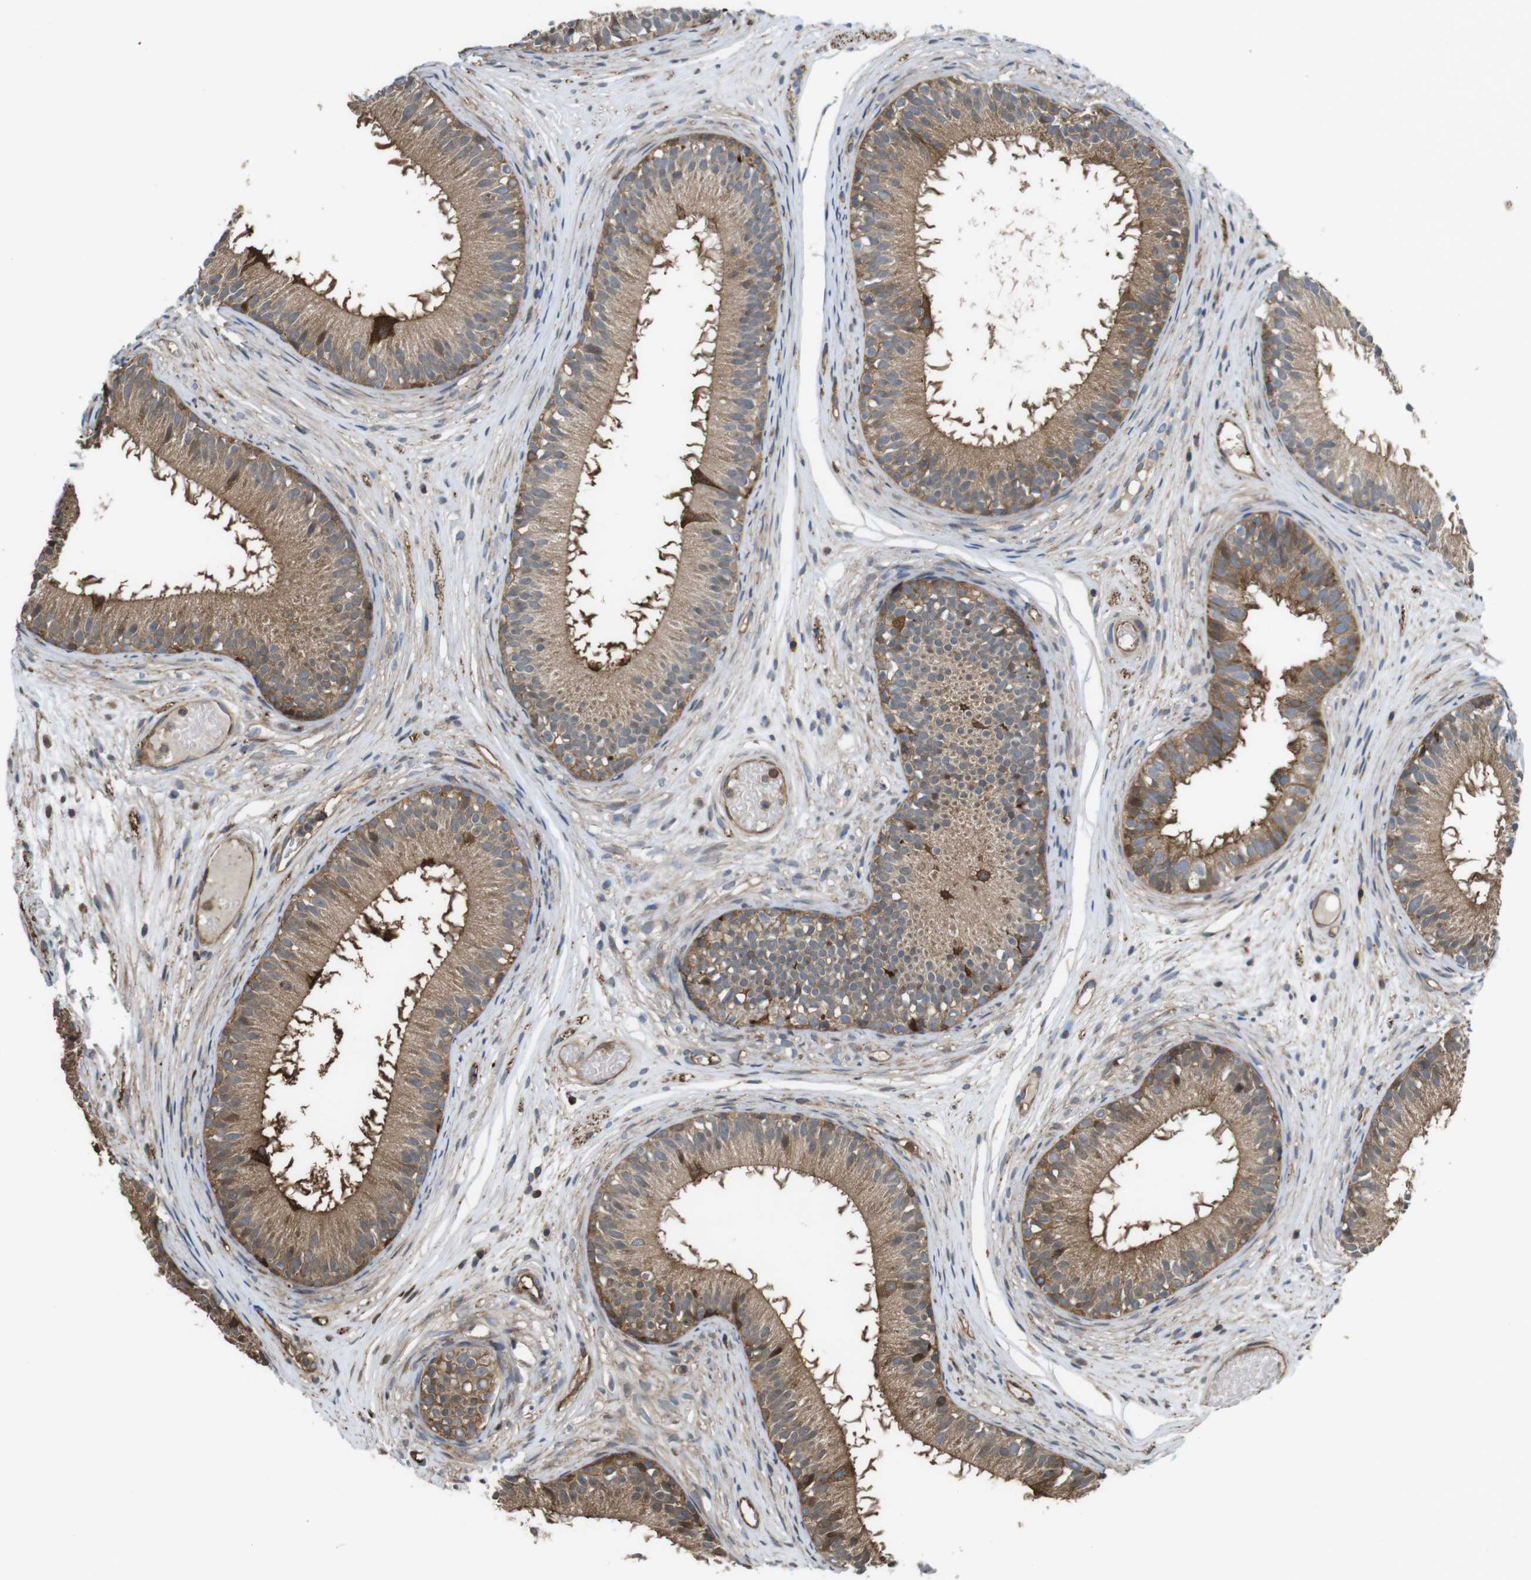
{"staining": {"intensity": "moderate", "quantity": ">75%", "location": "cytoplasmic/membranous"}, "tissue": "epididymis", "cell_type": "Glandular cells", "image_type": "normal", "snomed": [{"axis": "morphology", "description": "Normal tissue, NOS"}, {"axis": "morphology", "description": "Atrophy, NOS"}, {"axis": "topography", "description": "Testis"}, {"axis": "topography", "description": "Epididymis"}], "caption": "Glandular cells reveal moderate cytoplasmic/membranous staining in about >75% of cells in benign epididymis.", "gene": "ARHGDIA", "patient": {"sex": "male", "age": 18}}